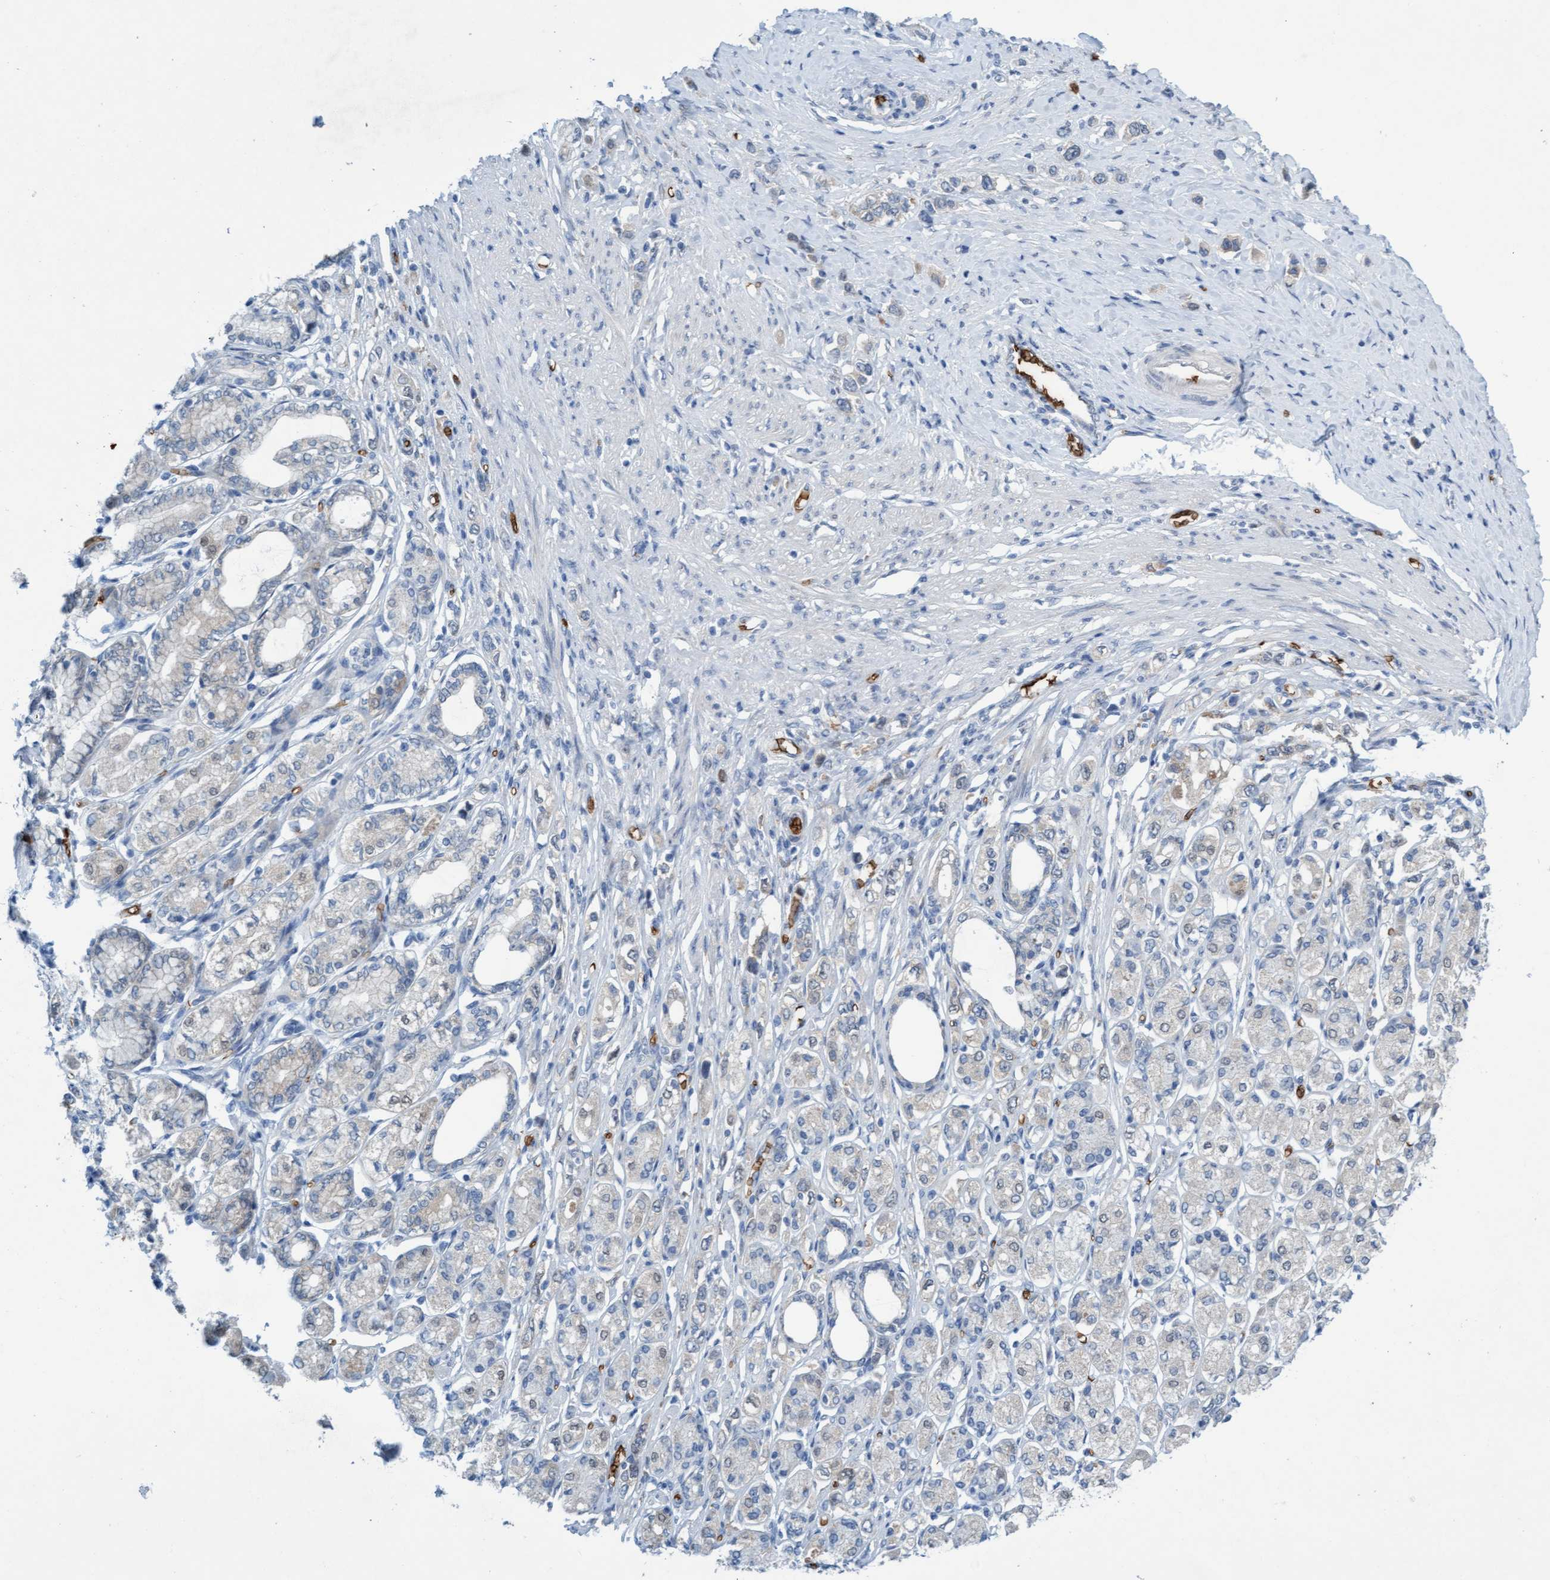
{"staining": {"intensity": "negative", "quantity": "none", "location": "none"}, "tissue": "stomach cancer", "cell_type": "Tumor cells", "image_type": "cancer", "snomed": [{"axis": "morphology", "description": "Adenocarcinoma, NOS"}, {"axis": "topography", "description": "Stomach"}], "caption": "This is an immunohistochemistry (IHC) micrograph of adenocarcinoma (stomach). There is no positivity in tumor cells.", "gene": "SPEM2", "patient": {"sex": "female", "age": 65}}